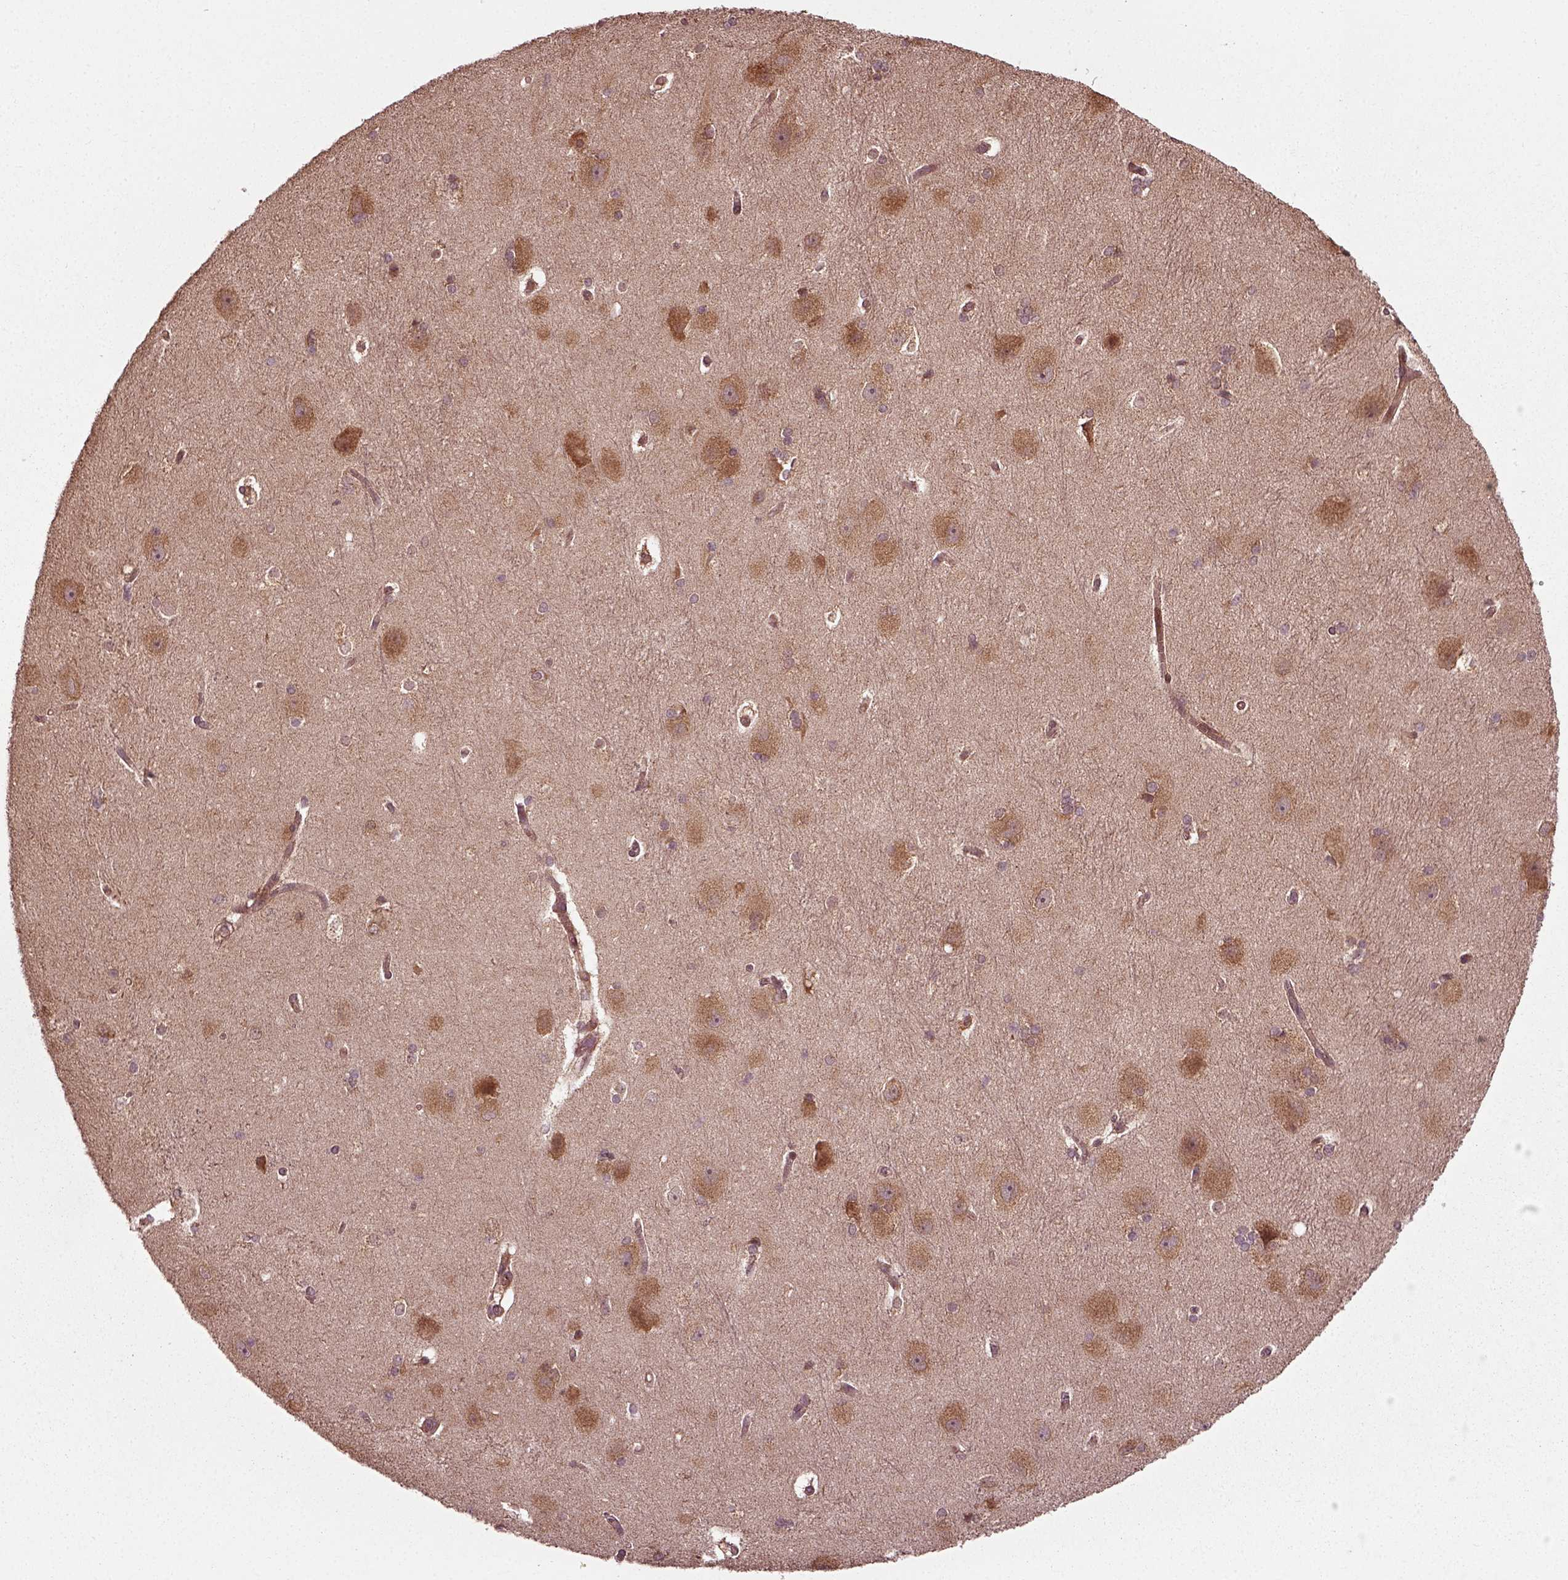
{"staining": {"intensity": "negative", "quantity": "none", "location": "none"}, "tissue": "hippocampus", "cell_type": "Glial cells", "image_type": "normal", "snomed": [{"axis": "morphology", "description": "Normal tissue, NOS"}, {"axis": "topography", "description": "Cerebral cortex"}, {"axis": "topography", "description": "Hippocampus"}], "caption": "Protein analysis of benign hippocampus demonstrates no significant expression in glial cells.", "gene": "PLCD3", "patient": {"sex": "female", "age": 19}}